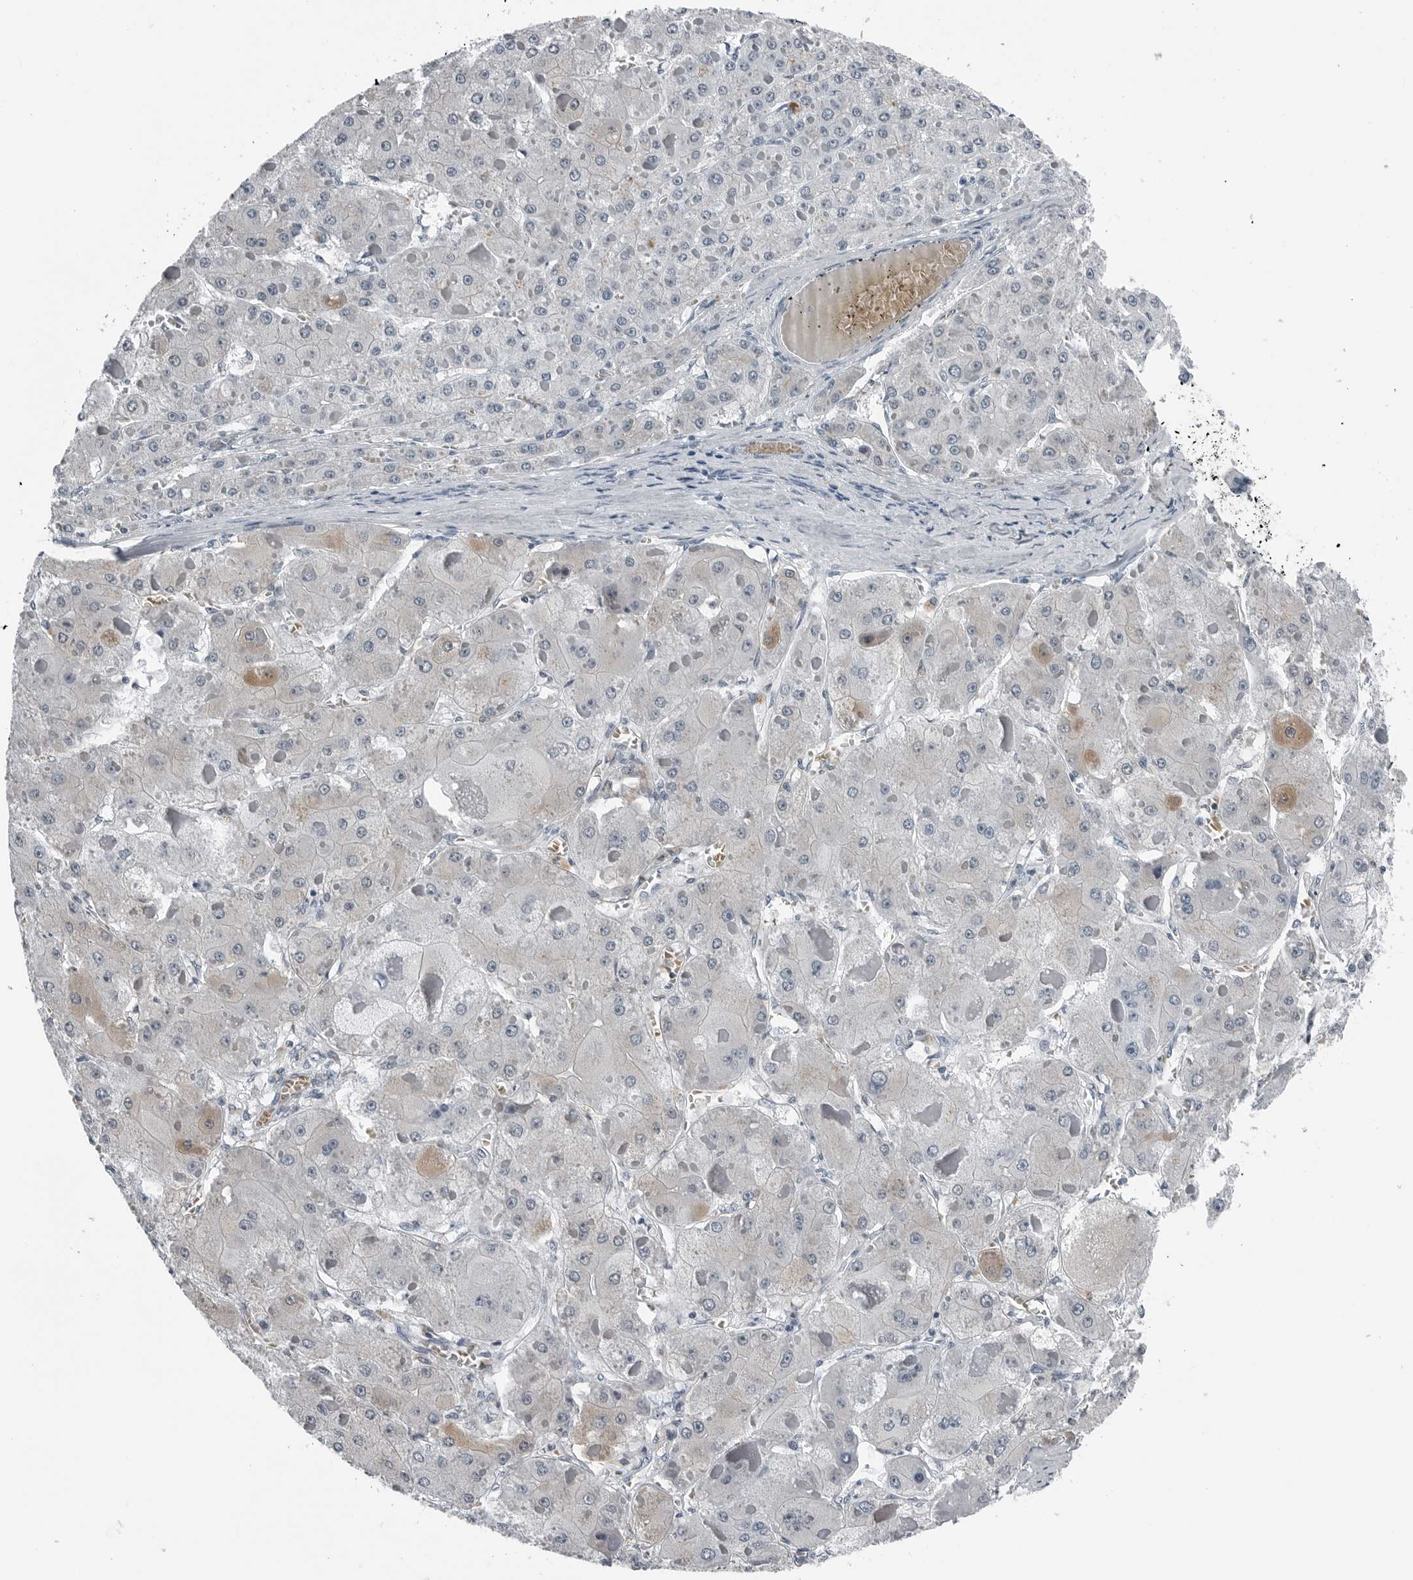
{"staining": {"intensity": "weak", "quantity": "25%-75%", "location": "cytoplasmic/membranous"}, "tissue": "liver cancer", "cell_type": "Tumor cells", "image_type": "cancer", "snomed": [{"axis": "morphology", "description": "Carcinoma, Hepatocellular, NOS"}, {"axis": "topography", "description": "Liver"}], "caption": "Immunohistochemistry (IHC) (DAB (3,3'-diaminobenzidine)) staining of human liver hepatocellular carcinoma shows weak cytoplasmic/membranous protein positivity in about 25%-75% of tumor cells.", "gene": "SPINK1", "patient": {"sex": "female", "age": 73}}